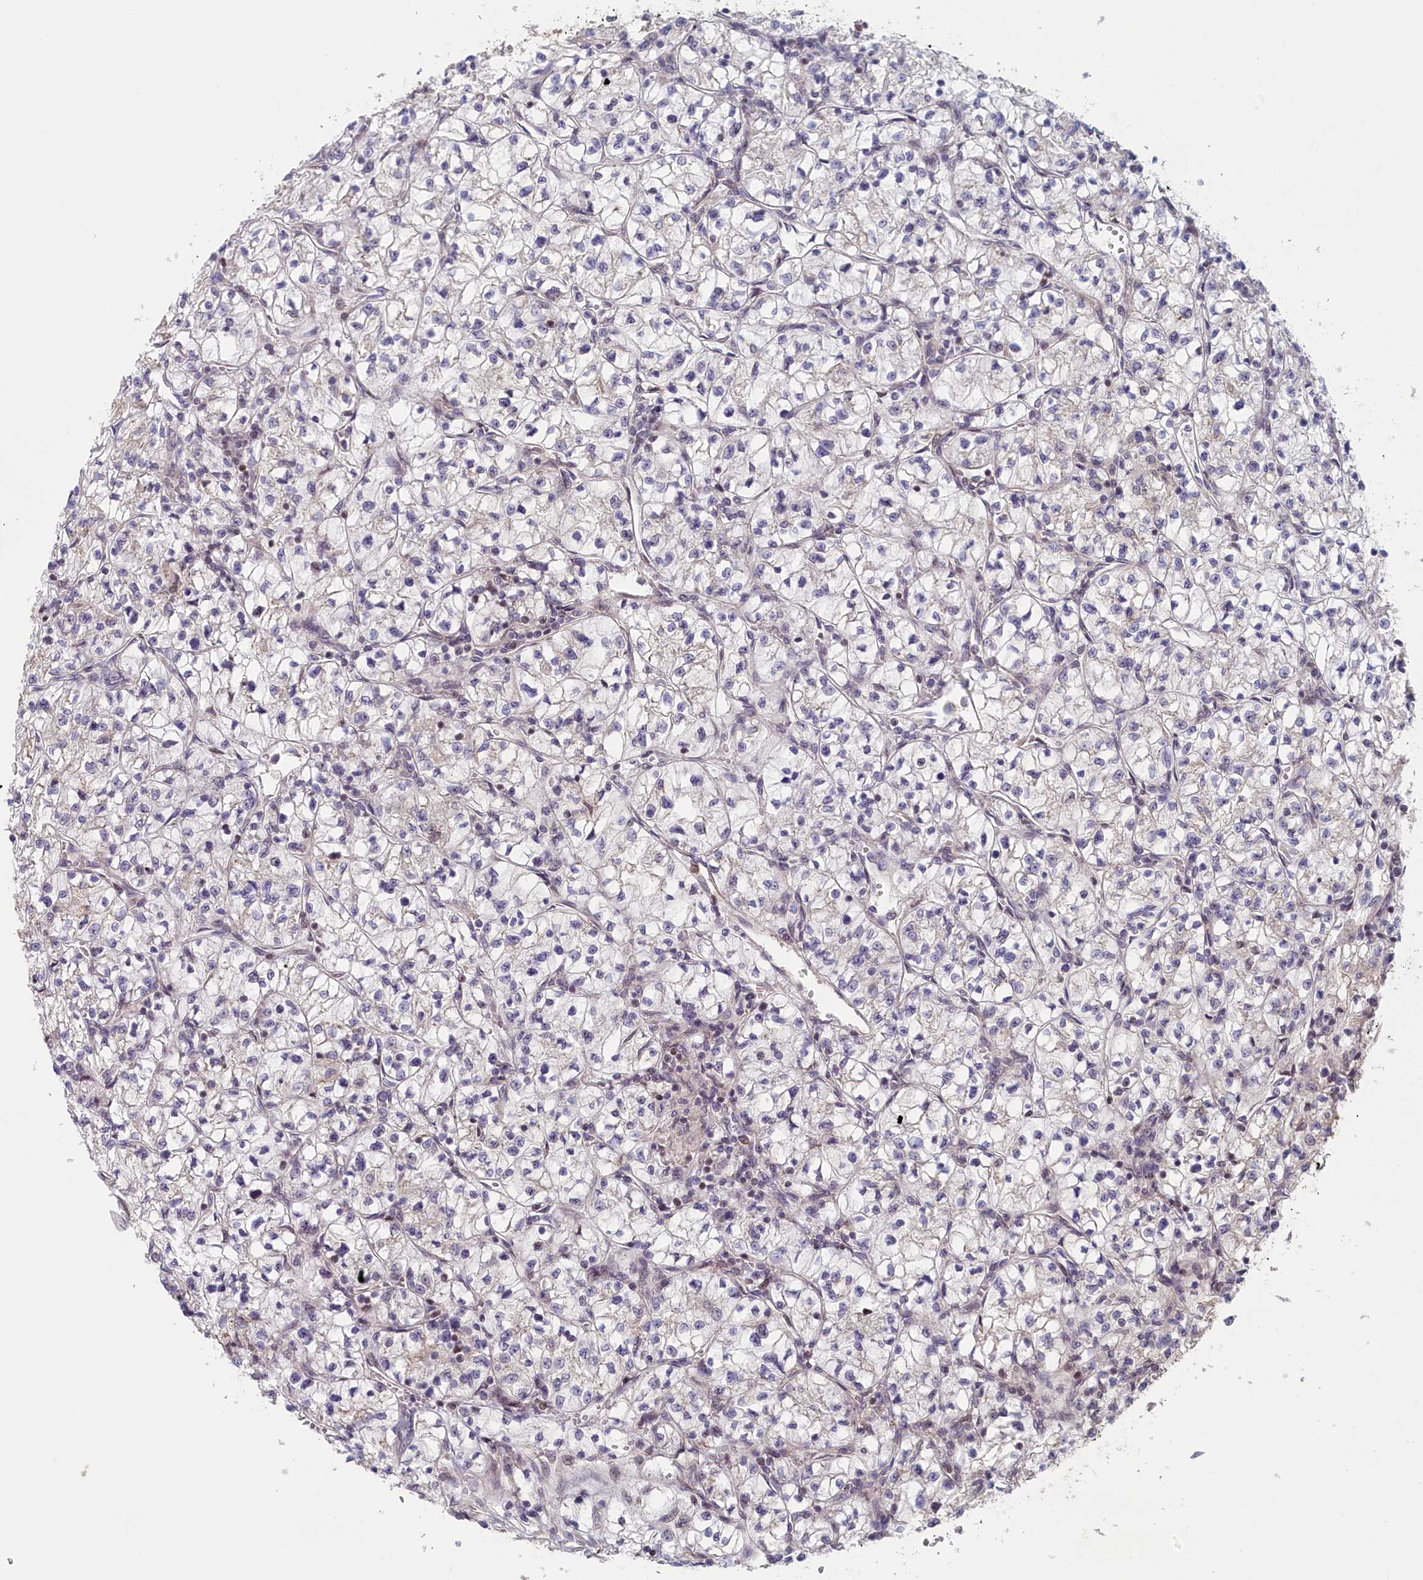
{"staining": {"intensity": "negative", "quantity": "none", "location": "none"}, "tissue": "renal cancer", "cell_type": "Tumor cells", "image_type": "cancer", "snomed": [{"axis": "morphology", "description": "Adenocarcinoma, NOS"}, {"axis": "topography", "description": "Kidney"}], "caption": "High magnification brightfield microscopy of renal cancer stained with DAB (brown) and counterstained with hematoxylin (blue): tumor cells show no significant positivity. Nuclei are stained in blue.", "gene": "INTS4", "patient": {"sex": "female", "age": 64}}